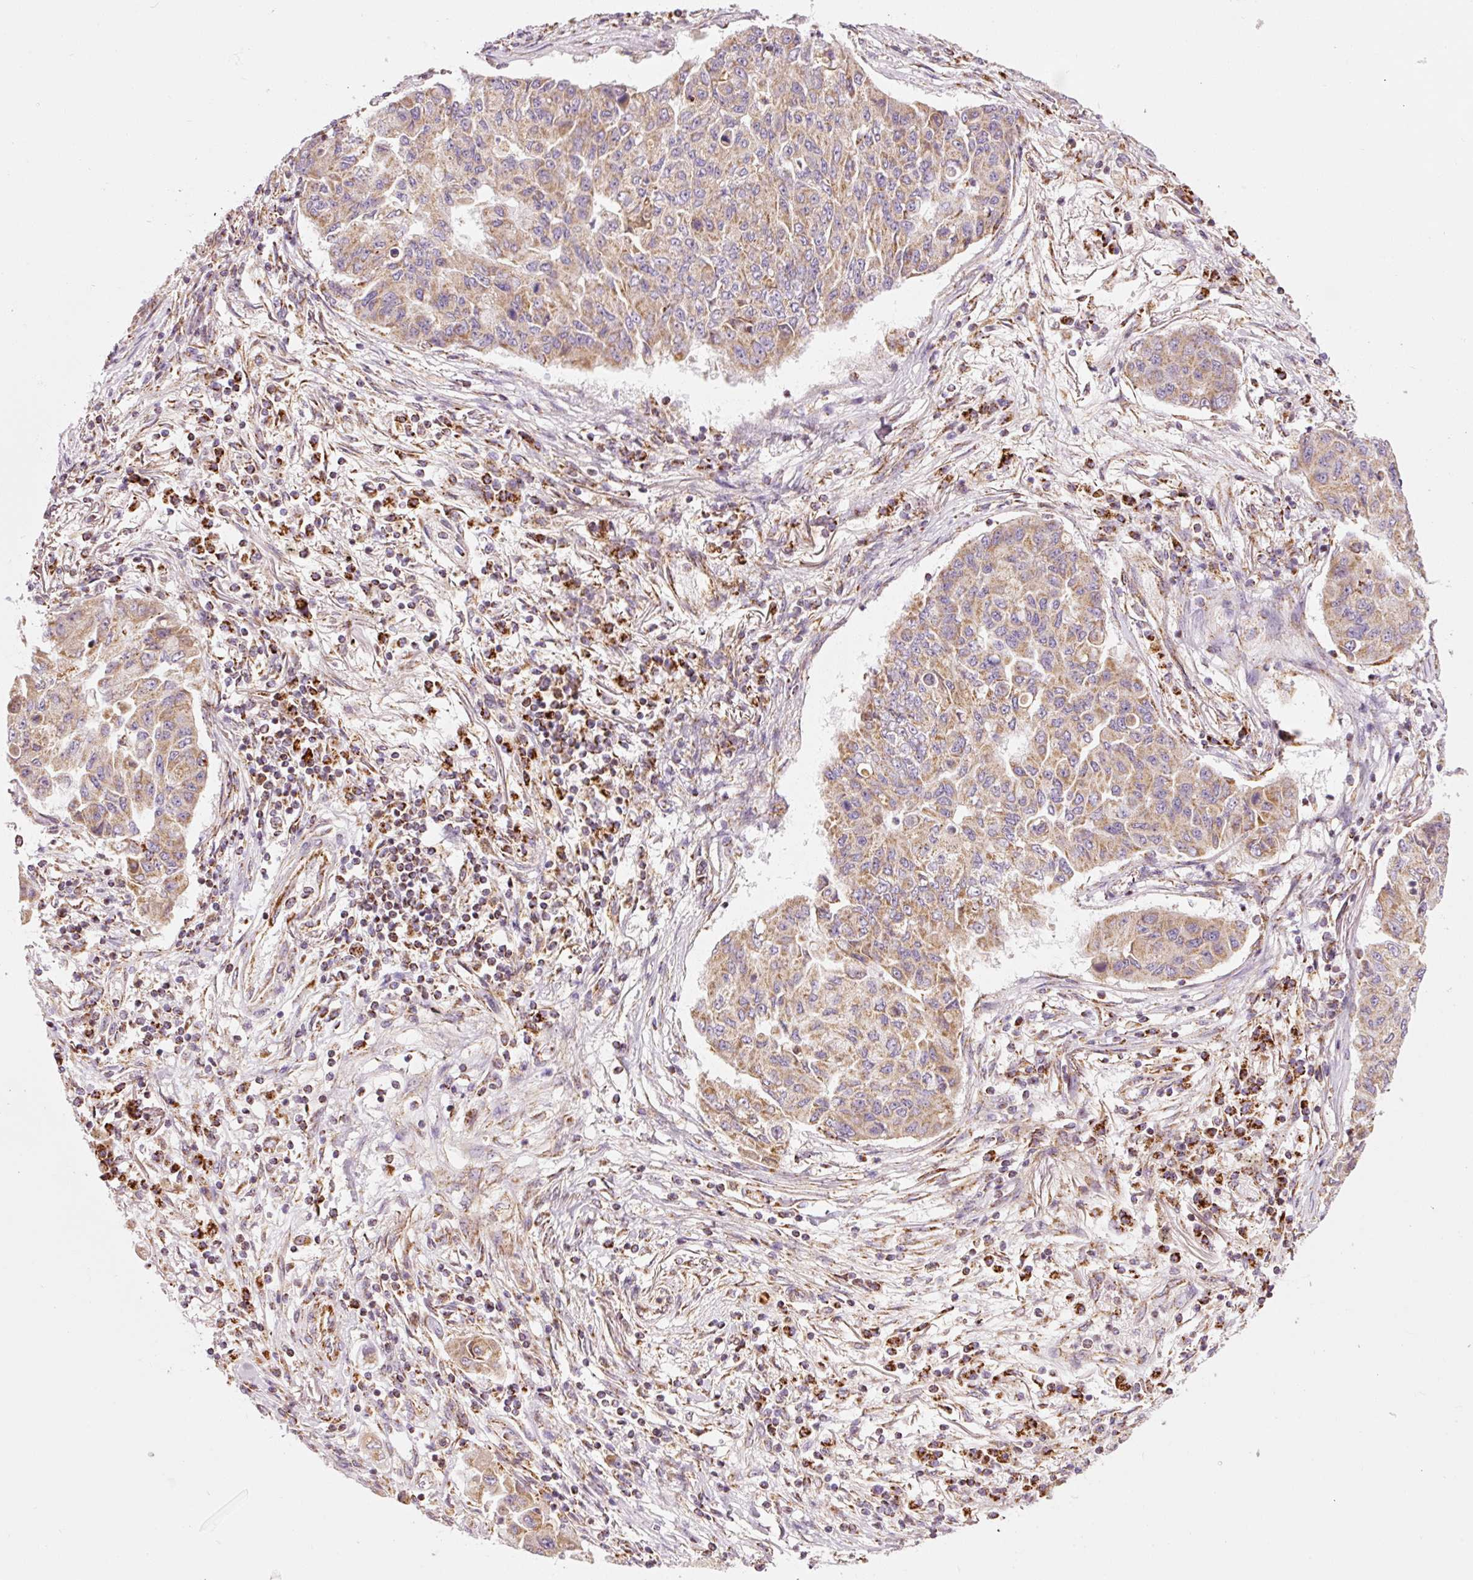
{"staining": {"intensity": "moderate", "quantity": ">75%", "location": "cytoplasmic/membranous"}, "tissue": "lung cancer", "cell_type": "Tumor cells", "image_type": "cancer", "snomed": [{"axis": "morphology", "description": "Squamous cell carcinoma, NOS"}, {"axis": "topography", "description": "Lung"}], "caption": "The photomicrograph shows staining of lung cancer (squamous cell carcinoma), revealing moderate cytoplasmic/membranous protein staining (brown color) within tumor cells.", "gene": "NDUFB4", "patient": {"sex": "male", "age": 74}}